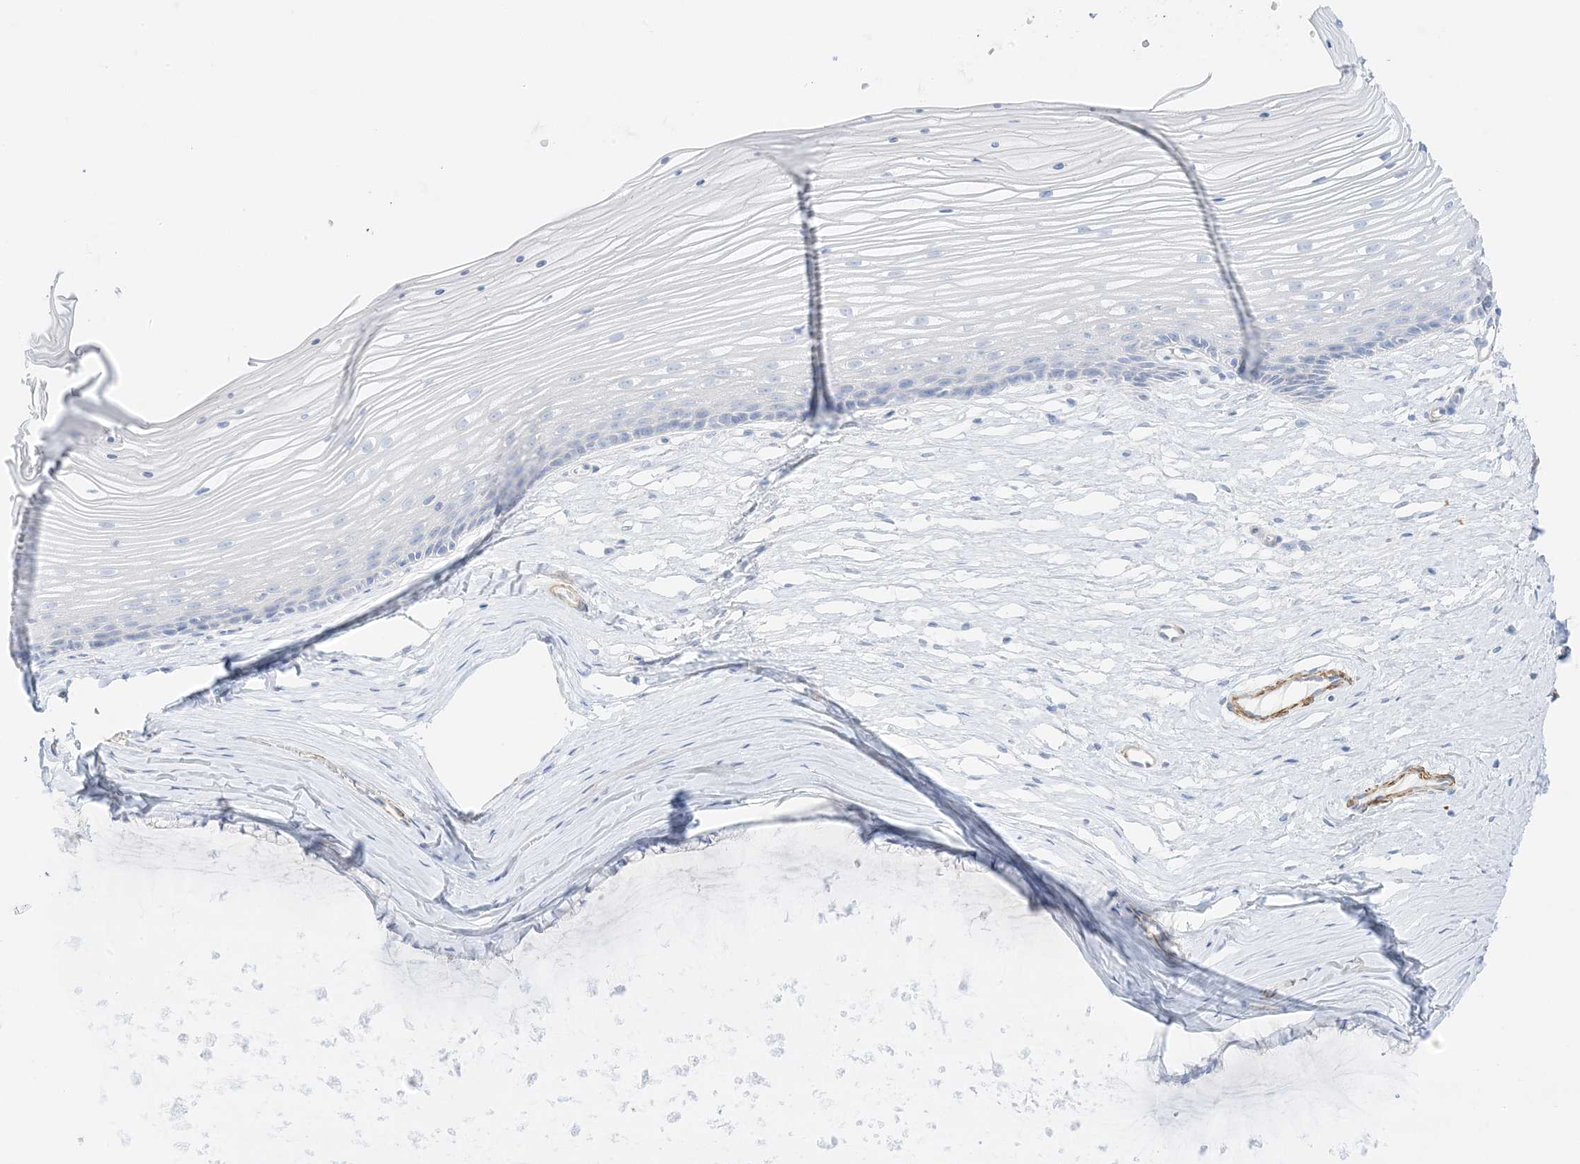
{"staining": {"intensity": "negative", "quantity": "none", "location": "none"}, "tissue": "vagina", "cell_type": "Squamous epithelial cells", "image_type": "normal", "snomed": [{"axis": "morphology", "description": "Normal tissue, NOS"}, {"axis": "topography", "description": "Vagina"}, {"axis": "topography", "description": "Cervix"}], "caption": "Immunohistochemistry histopathology image of normal vagina: vagina stained with DAB displays no significant protein positivity in squamous epithelial cells. (Immunohistochemistry, brightfield microscopy, high magnification).", "gene": "SLC22A13", "patient": {"sex": "female", "age": 40}}